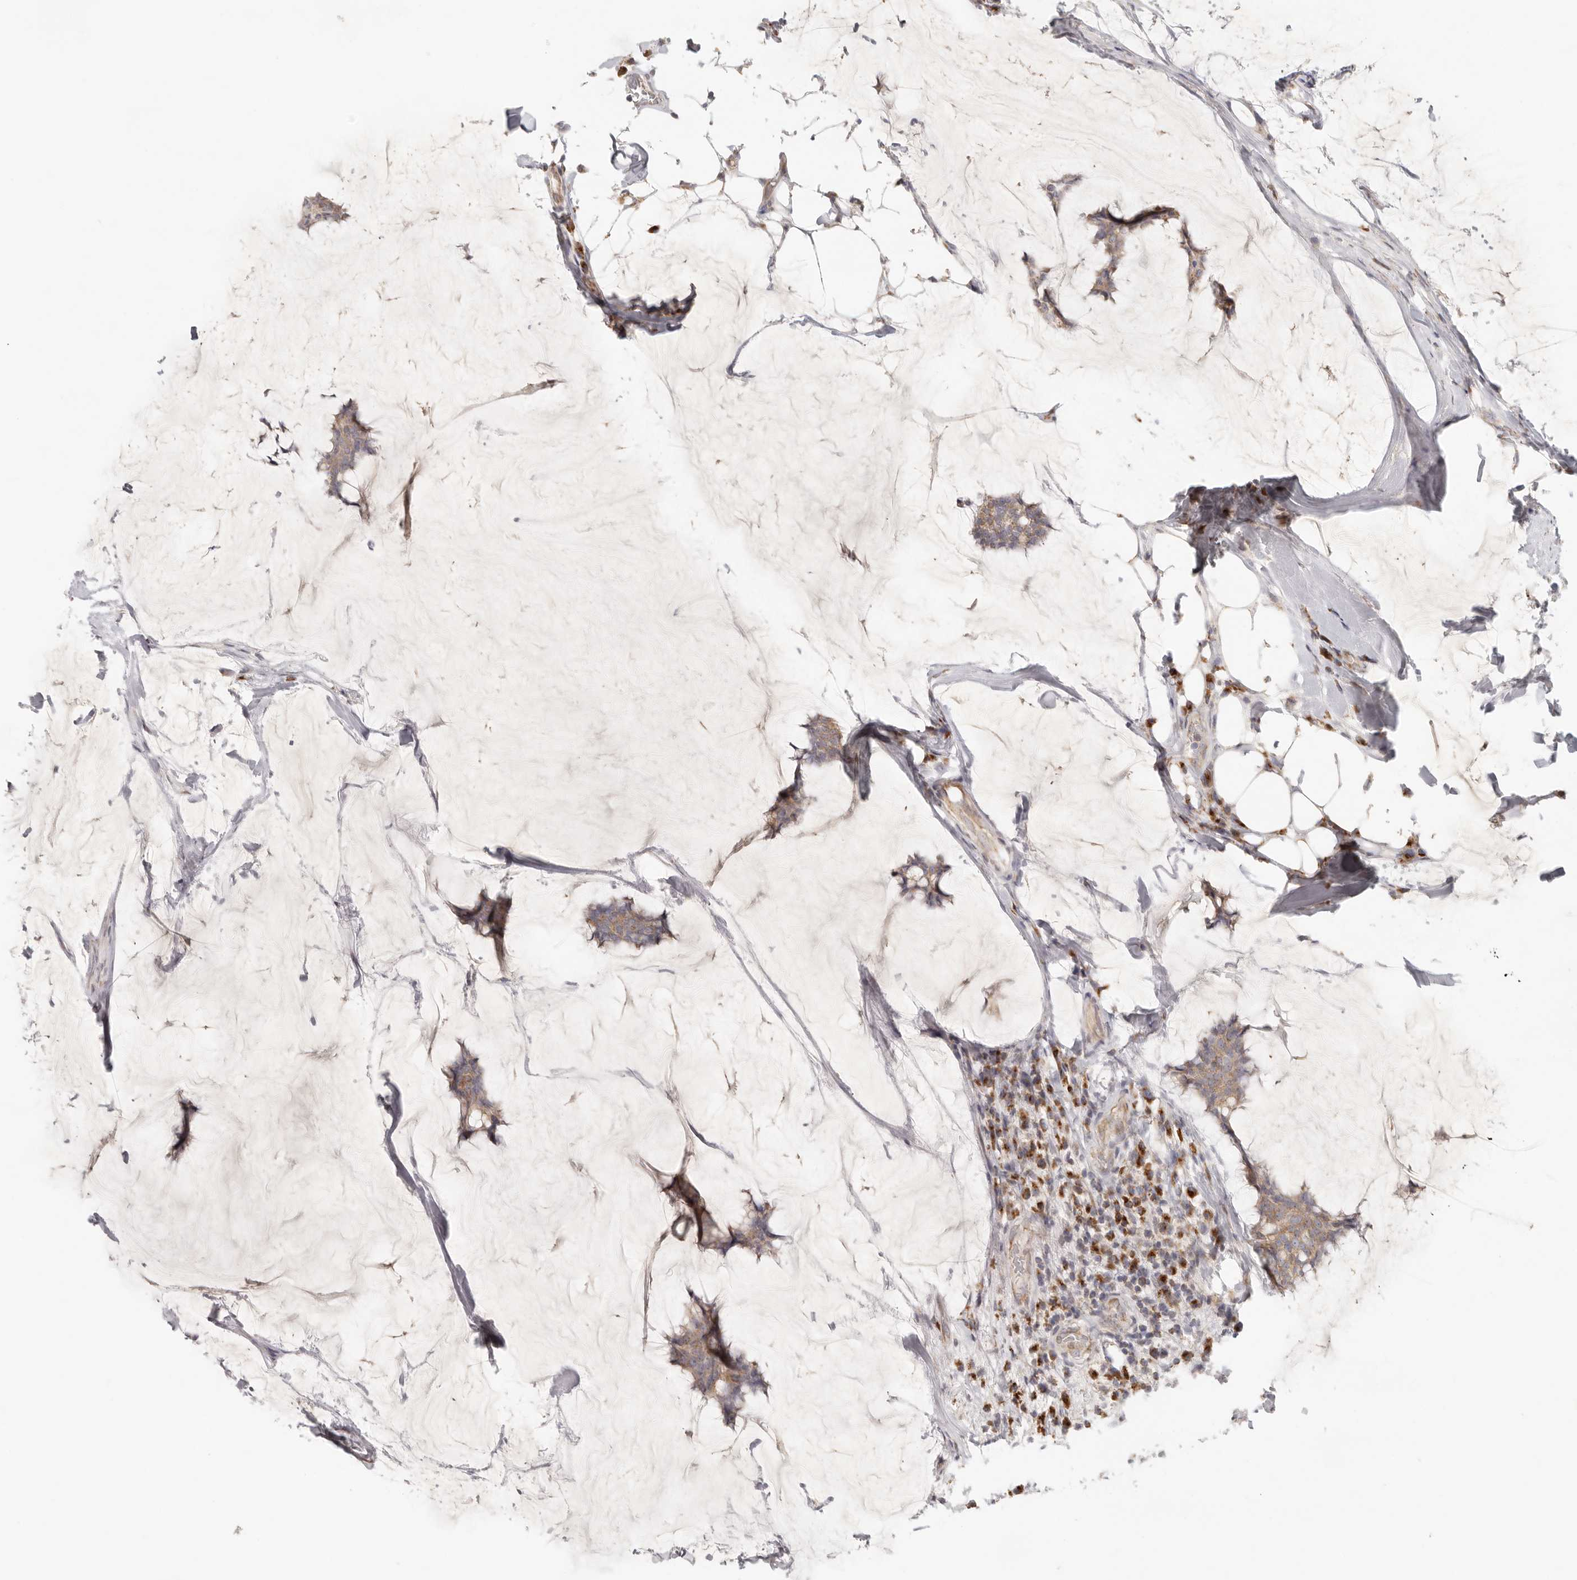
{"staining": {"intensity": "moderate", "quantity": ">75%", "location": "cytoplasmic/membranous"}, "tissue": "breast cancer", "cell_type": "Tumor cells", "image_type": "cancer", "snomed": [{"axis": "morphology", "description": "Duct carcinoma"}, {"axis": "topography", "description": "Breast"}], "caption": "Moderate cytoplasmic/membranous positivity for a protein is present in about >75% of tumor cells of breast cancer (intraductal carcinoma) using IHC.", "gene": "KDF1", "patient": {"sex": "female", "age": 93}}